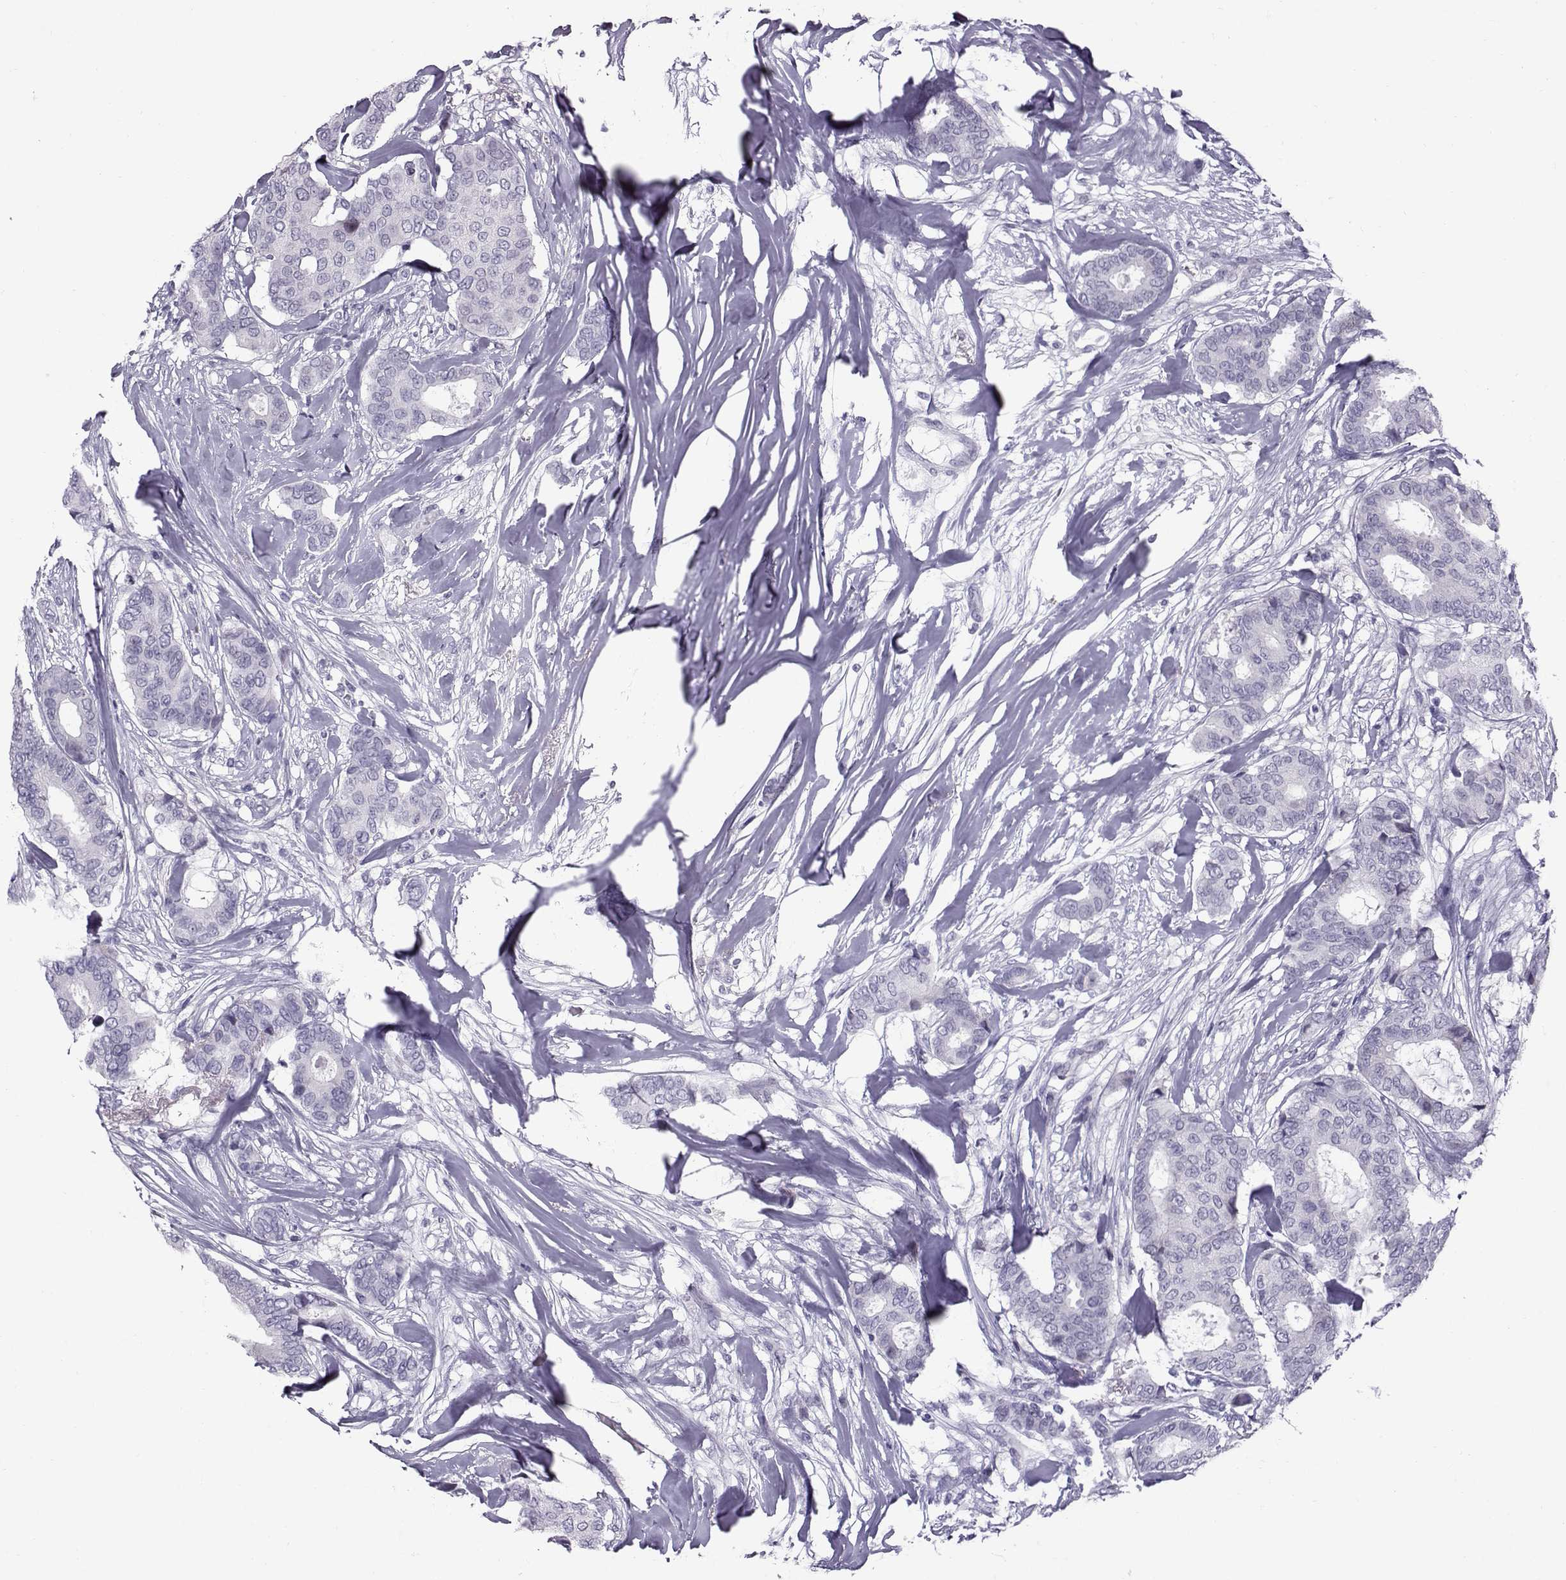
{"staining": {"intensity": "negative", "quantity": "none", "location": "none"}, "tissue": "breast cancer", "cell_type": "Tumor cells", "image_type": "cancer", "snomed": [{"axis": "morphology", "description": "Duct carcinoma"}, {"axis": "topography", "description": "Breast"}], "caption": "Histopathology image shows no protein expression in tumor cells of breast cancer (intraductal carcinoma) tissue.", "gene": "DMRT3", "patient": {"sex": "female", "age": 75}}